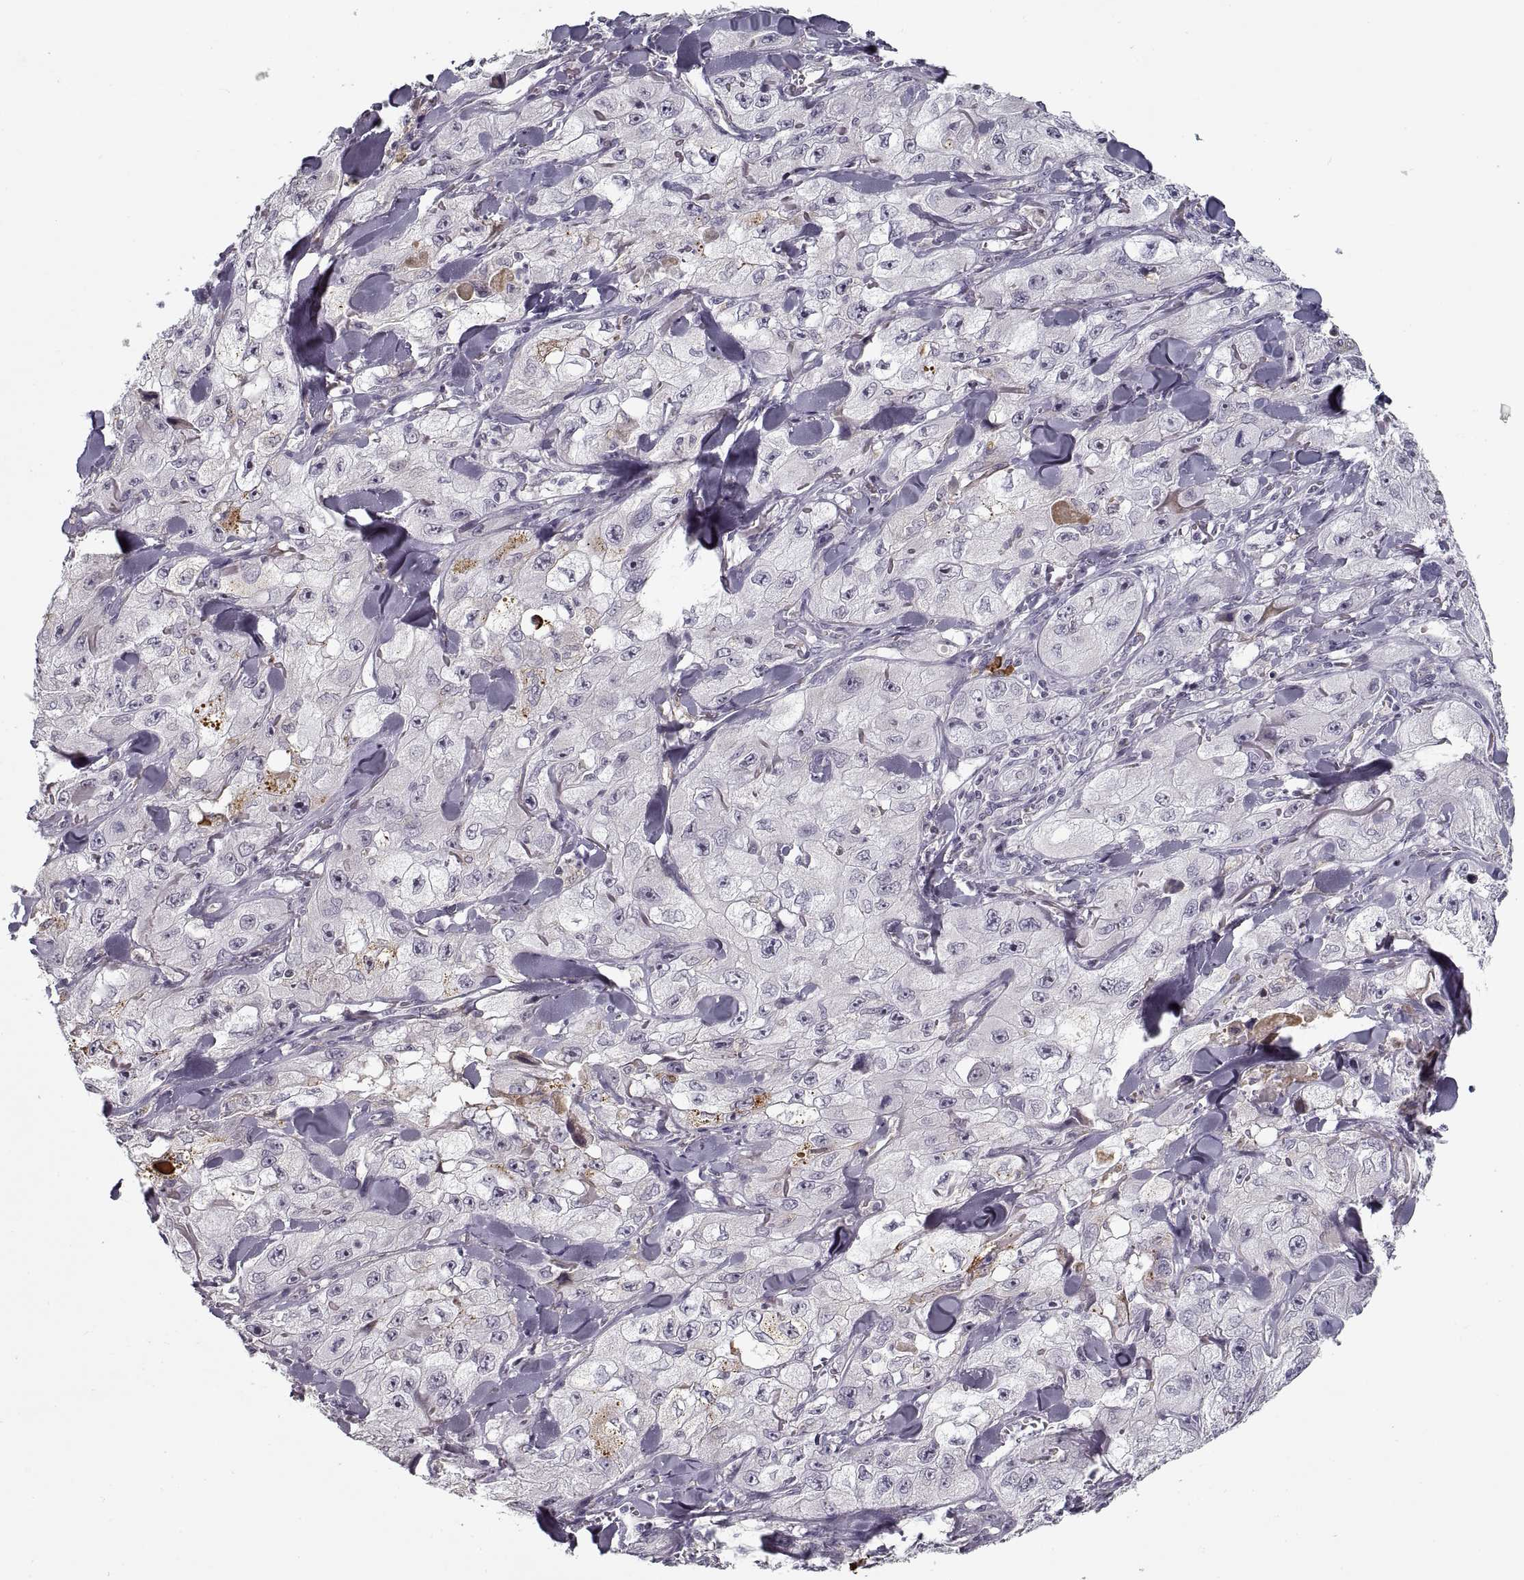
{"staining": {"intensity": "negative", "quantity": "none", "location": "none"}, "tissue": "skin cancer", "cell_type": "Tumor cells", "image_type": "cancer", "snomed": [{"axis": "morphology", "description": "Squamous cell carcinoma, NOS"}, {"axis": "topography", "description": "Skin"}, {"axis": "topography", "description": "Subcutis"}], "caption": "Immunohistochemistry image of neoplastic tissue: human squamous cell carcinoma (skin) stained with DAB (3,3'-diaminobenzidine) exhibits no significant protein expression in tumor cells.", "gene": "GAD2", "patient": {"sex": "male", "age": 73}}